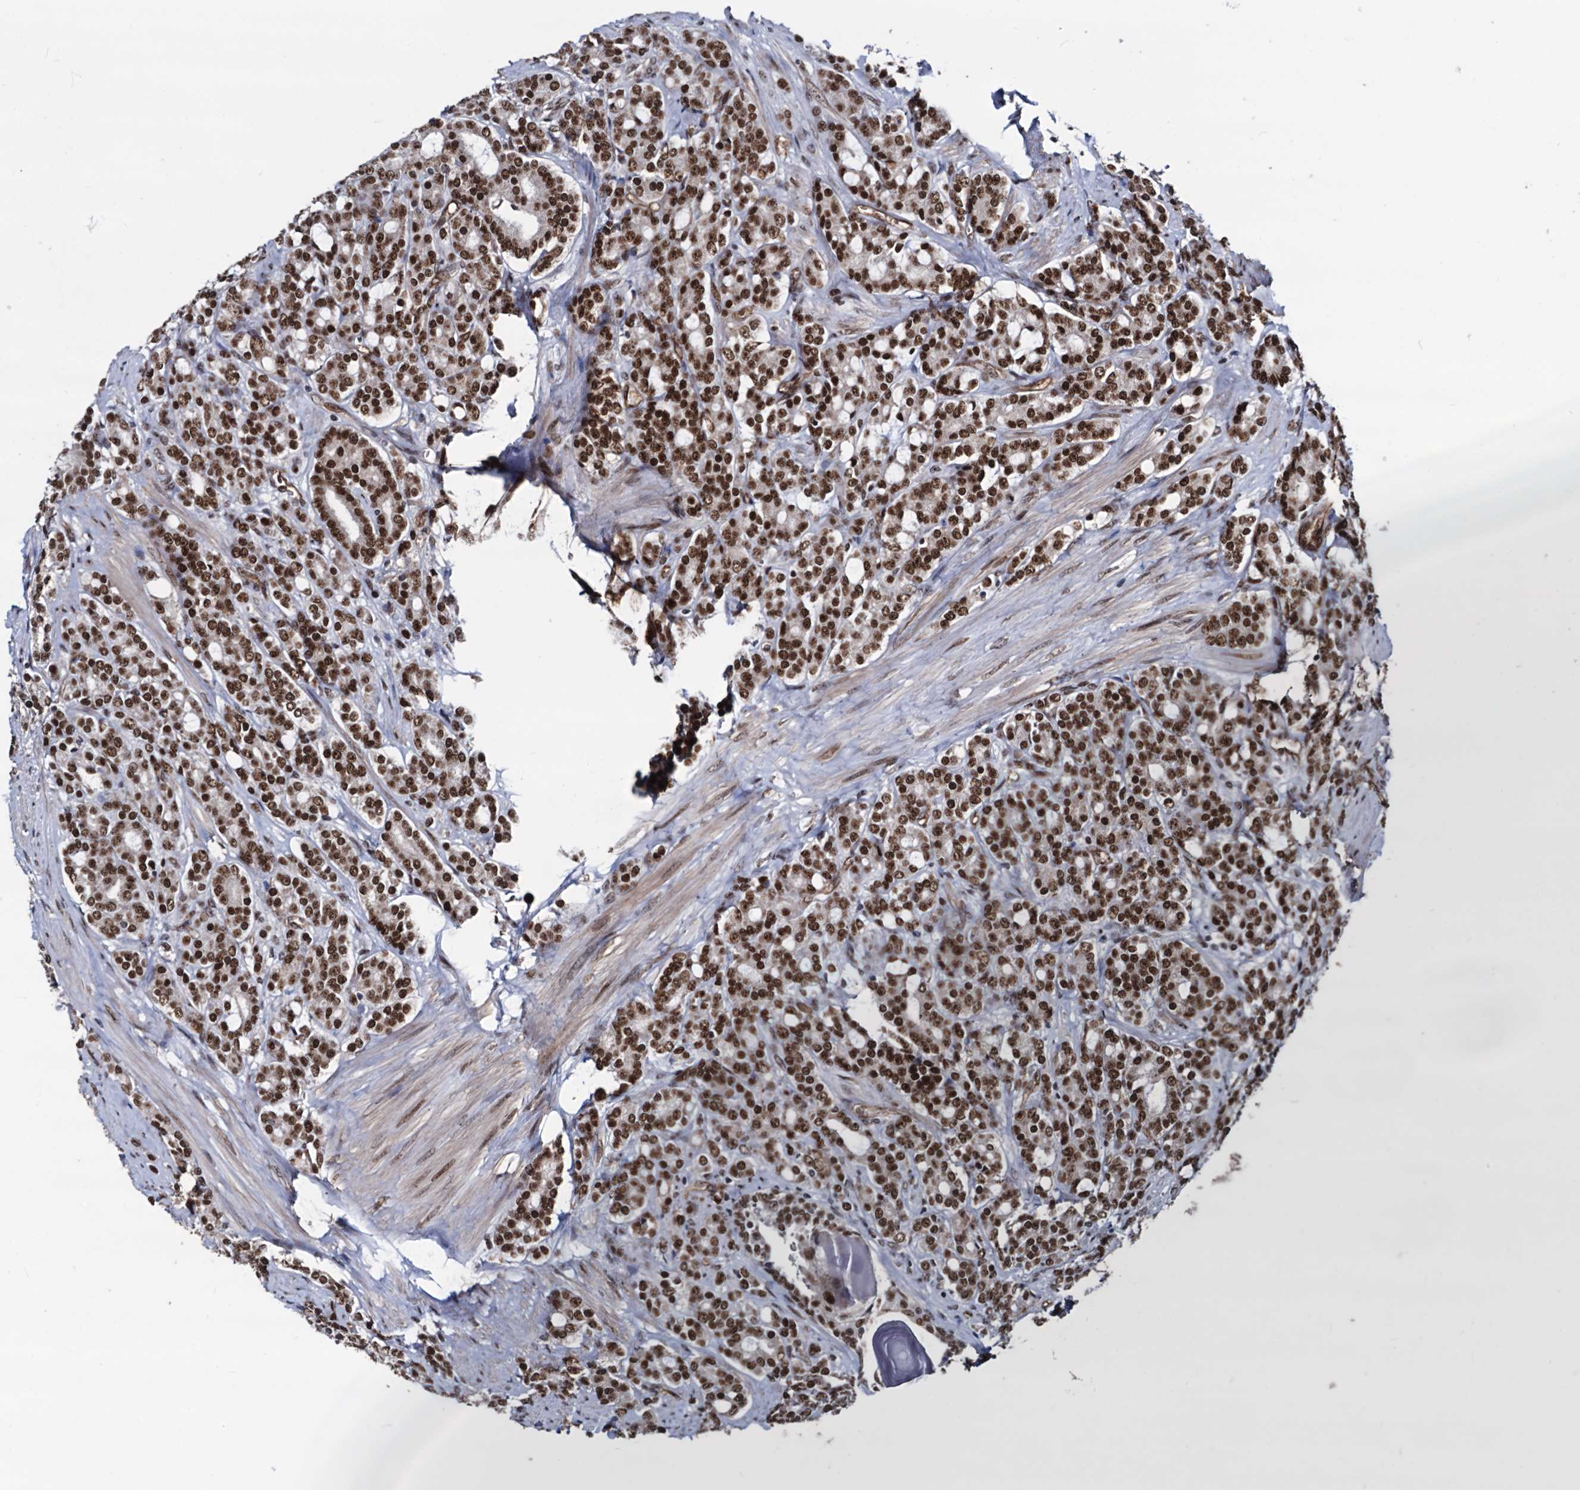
{"staining": {"intensity": "strong", "quantity": ">75%", "location": "nuclear"}, "tissue": "prostate cancer", "cell_type": "Tumor cells", "image_type": "cancer", "snomed": [{"axis": "morphology", "description": "Adenocarcinoma, High grade"}, {"axis": "topography", "description": "Prostate"}], "caption": "High-magnification brightfield microscopy of prostate cancer stained with DAB (3,3'-diaminobenzidine) (brown) and counterstained with hematoxylin (blue). tumor cells exhibit strong nuclear positivity is appreciated in approximately>75% of cells.", "gene": "GALNT11", "patient": {"sex": "male", "age": 62}}